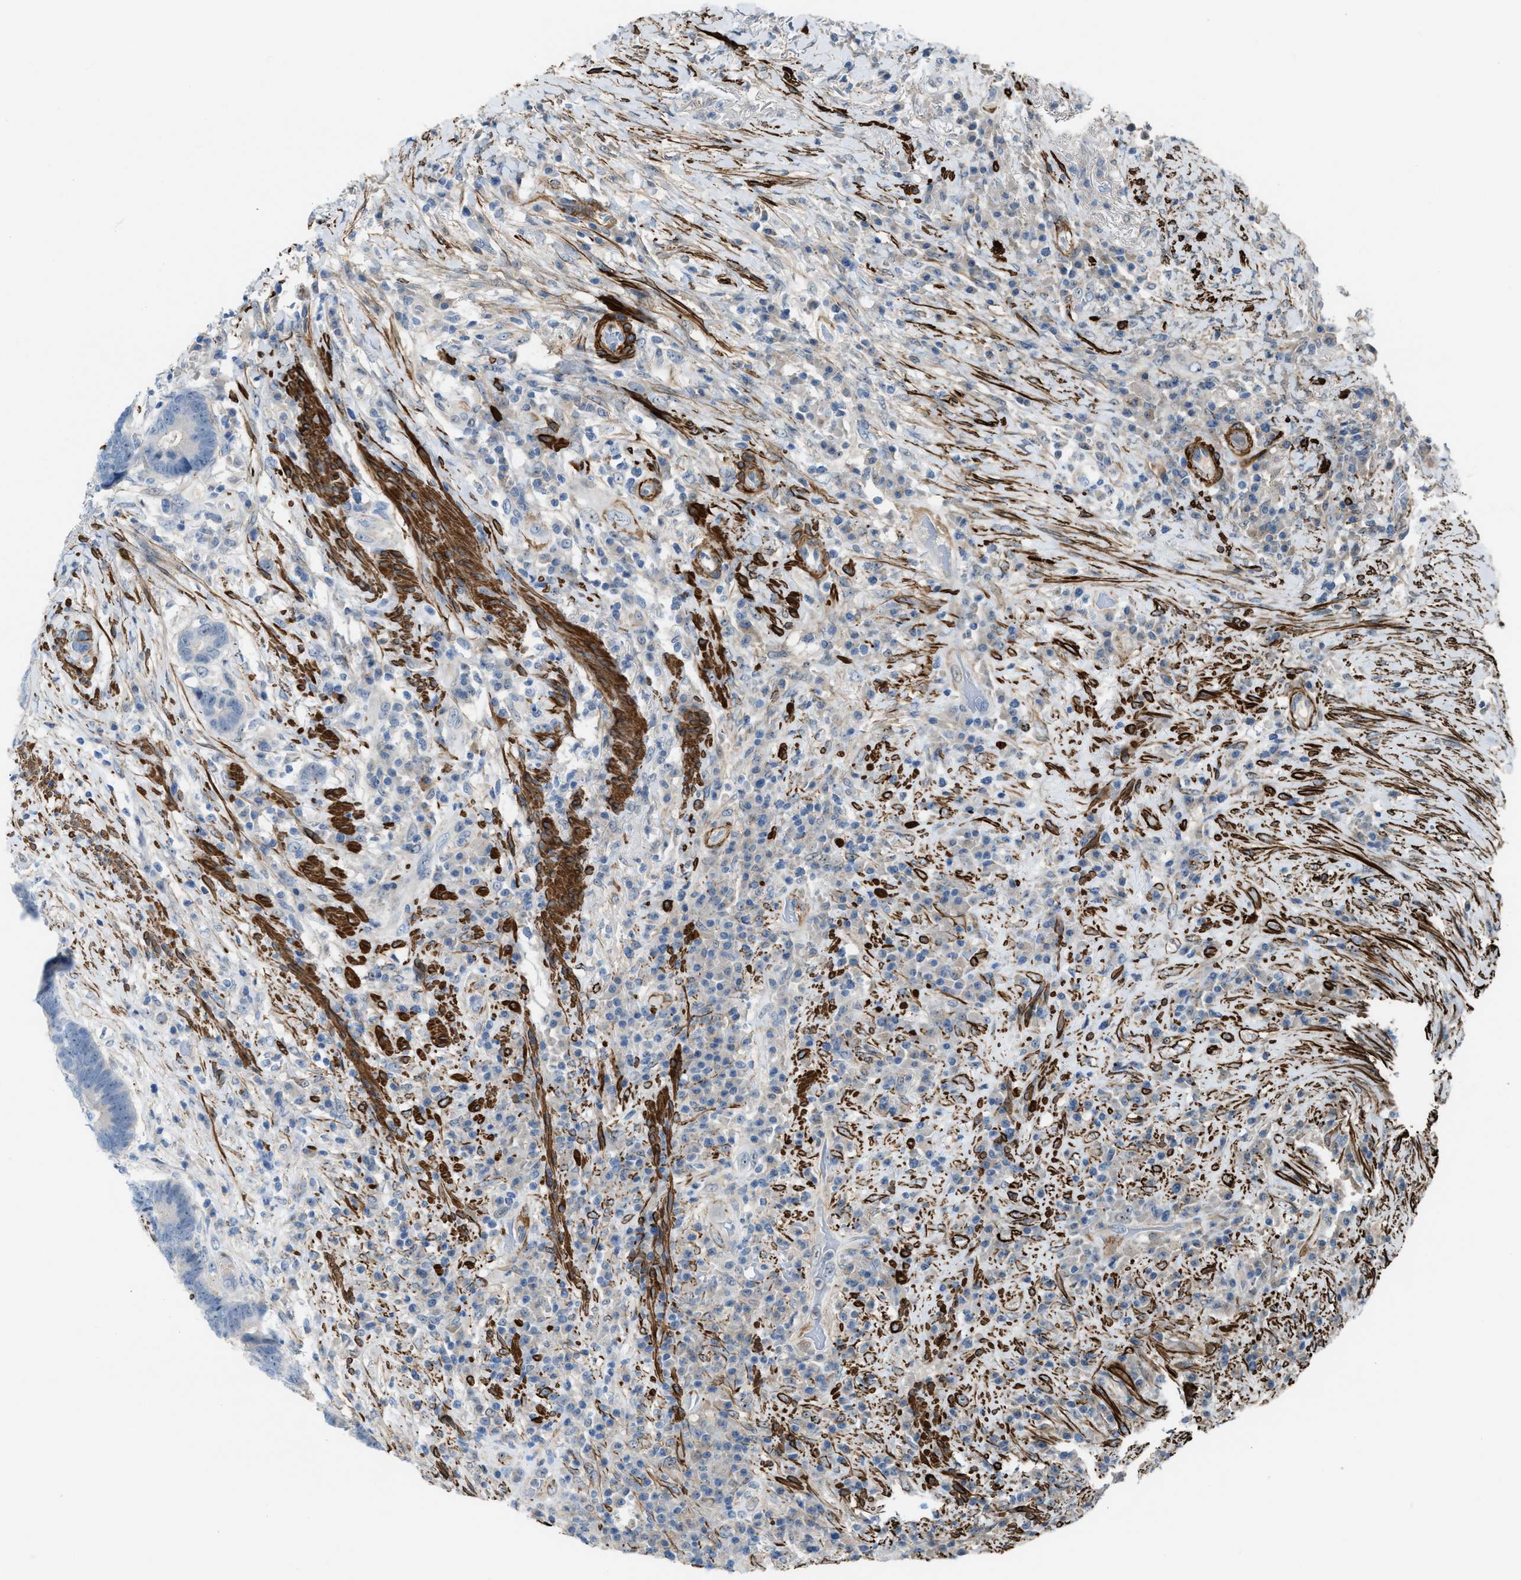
{"staining": {"intensity": "negative", "quantity": "none", "location": "none"}, "tissue": "colorectal cancer", "cell_type": "Tumor cells", "image_type": "cancer", "snomed": [{"axis": "morphology", "description": "Adenocarcinoma, NOS"}, {"axis": "topography", "description": "Rectum"}], "caption": "Tumor cells show no significant protein staining in adenocarcinoma (colorectal). (Immunohistochemistry (ihc), brightfield microscopy, high magnification).", "gene": "NQO2", "patient": {"sex": "female", "age": 89}}